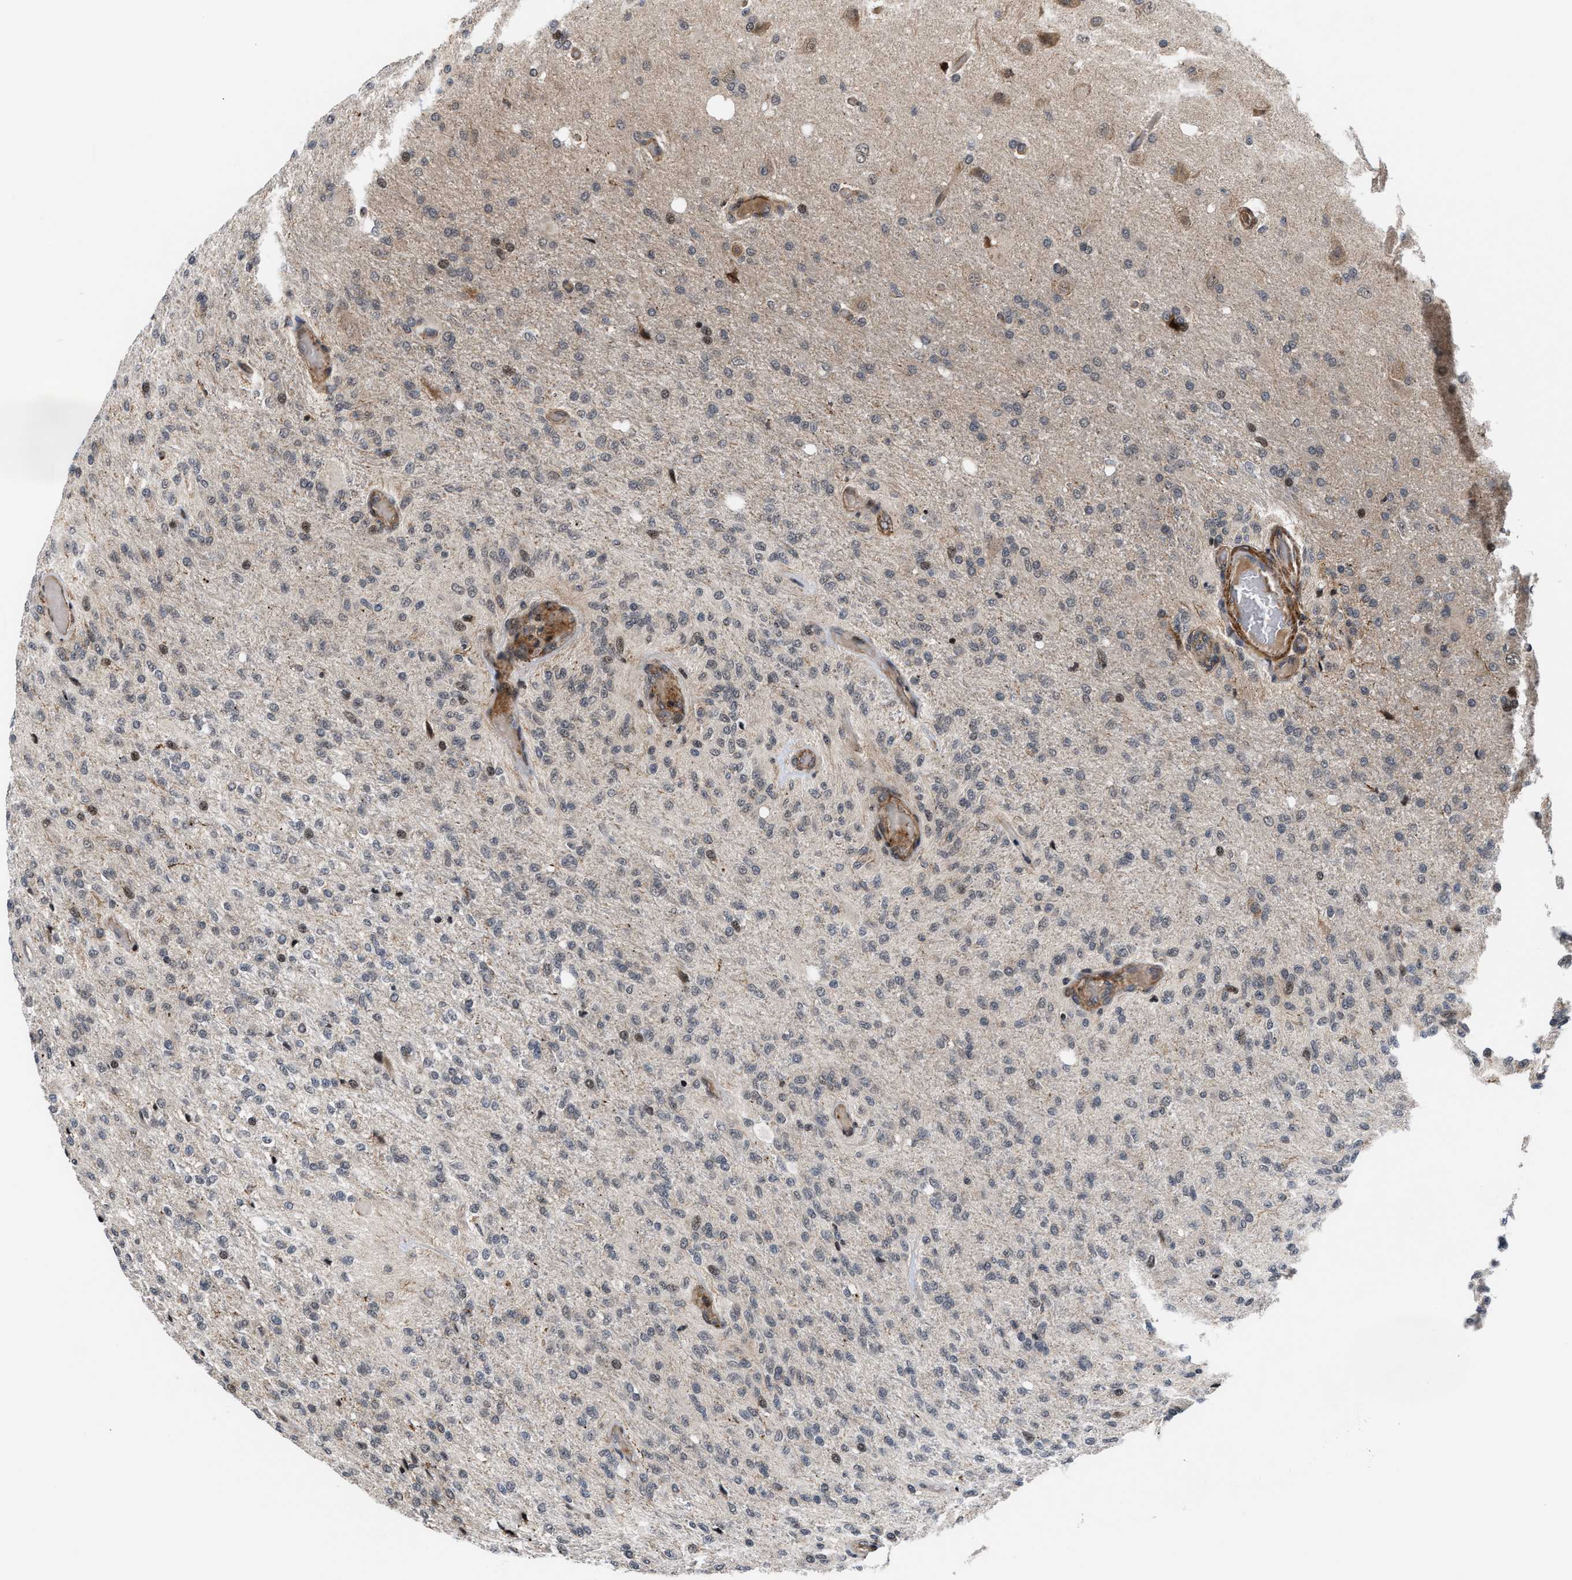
{"staining": {"intensity": "weak", "quantity": "<25%", "location": "nuclear"}, "tissue": "glioma", "cell_type": "Tumor cells", "image_type": "cancer", "snomed": [{"axis": "morphology", "description": "Normal tissue, NOS"}, {"axis": "morphology", "description": "Glioma, malignant, High grade"}, {"axis": "topography", "description": "Cerebral cortex"}], "caption": "Human glioma stained for a protein using immunohistochemistry shows no expression in tumor cells.", "gene": "STAU2", "patient": {"sex": "male", "age": 77}}